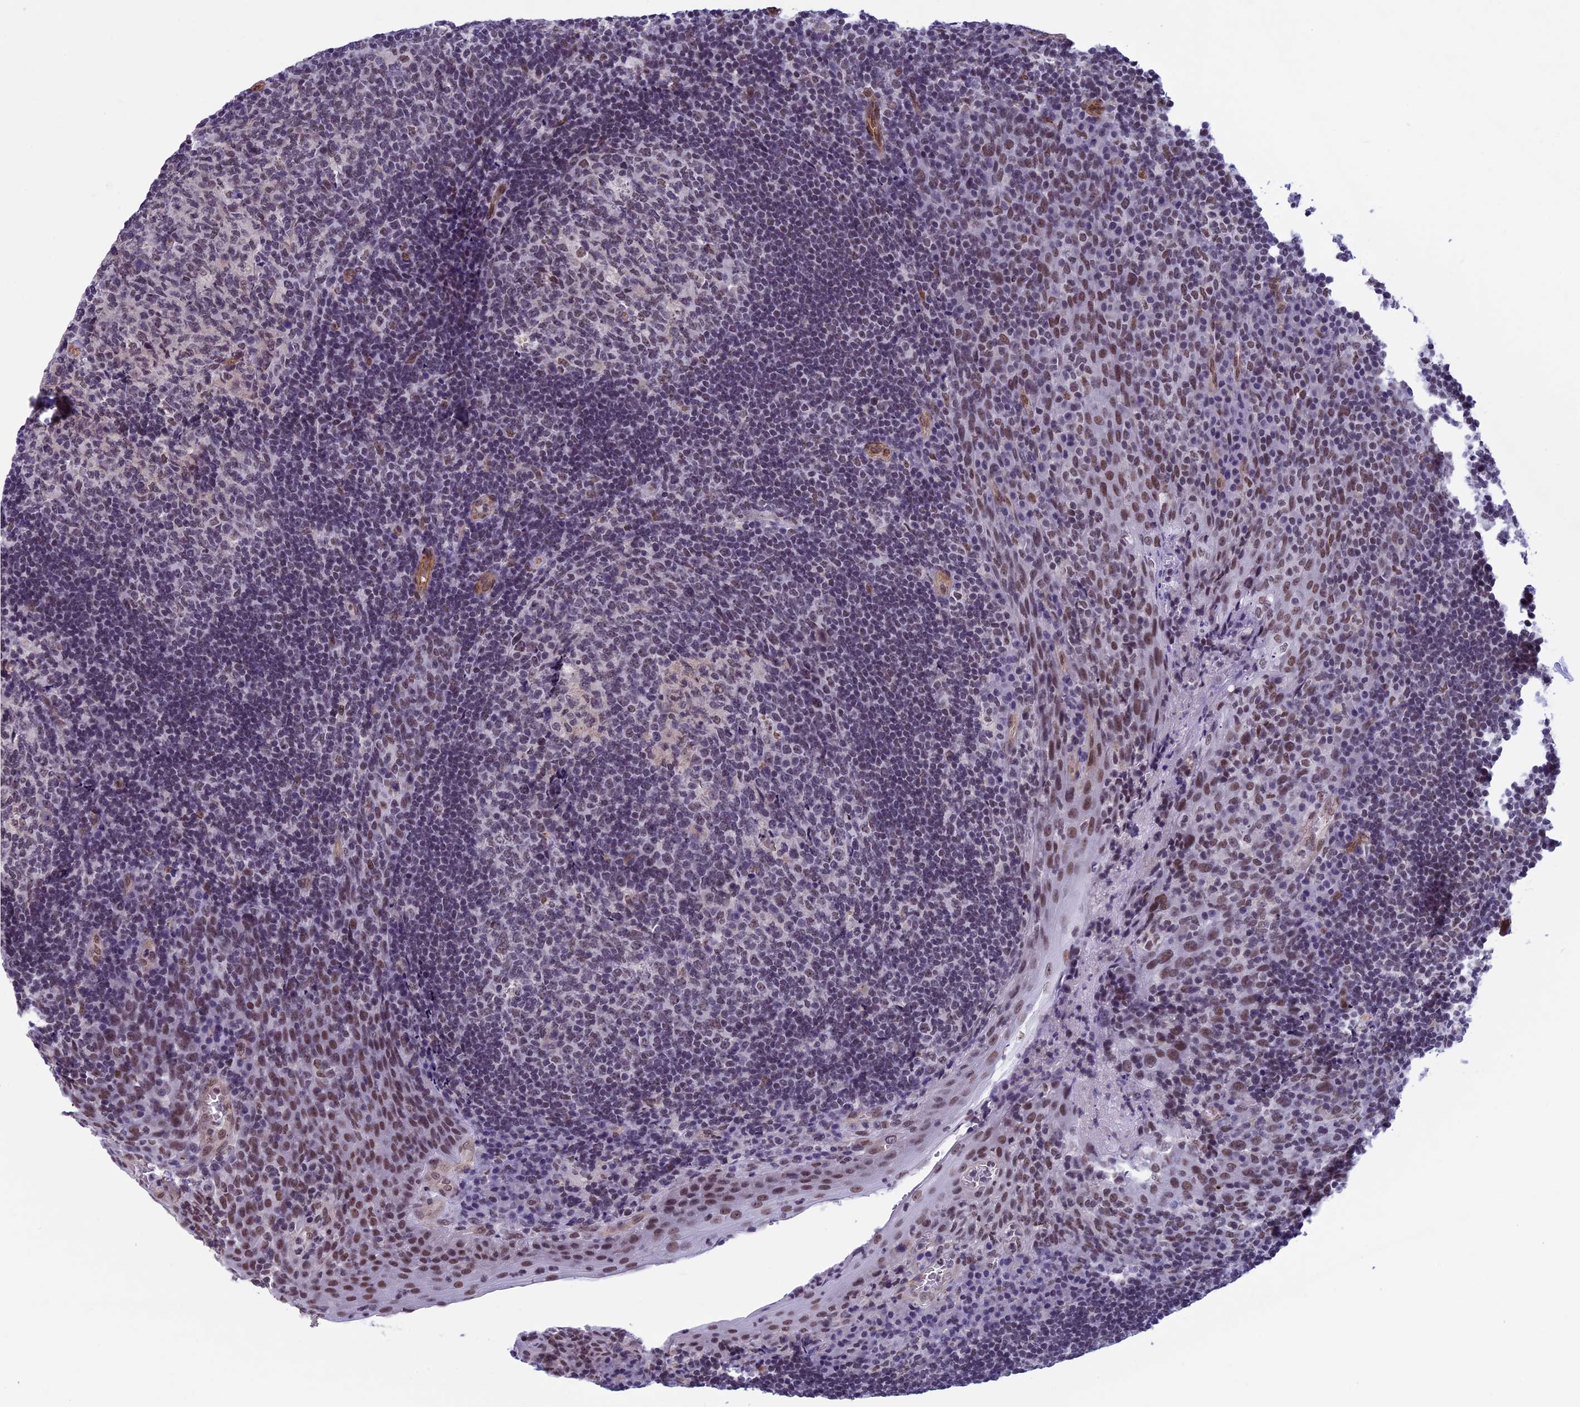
{"staining": {"intensity": "weak", "quantity": "25%-75%", "location": "nuclear"}, "tissue": "tonsil", "cell_type": "Germinal center cells", "image_type": "normal", "snomed": [{"axis": "morphology", "description": "Normal tissue, NOS"}, {"axis": "topography", "description": "Tonsil"}], "caption": "Immunohistochemistry (DAB (3,3'-diaminobenzidine)) staining of benign tonsil shows weak nuclear protein staining in approximately 25%-75% of germinal center cells.", "gene": "NIPBL", "patient": {"sex": "male", "age": 17}}